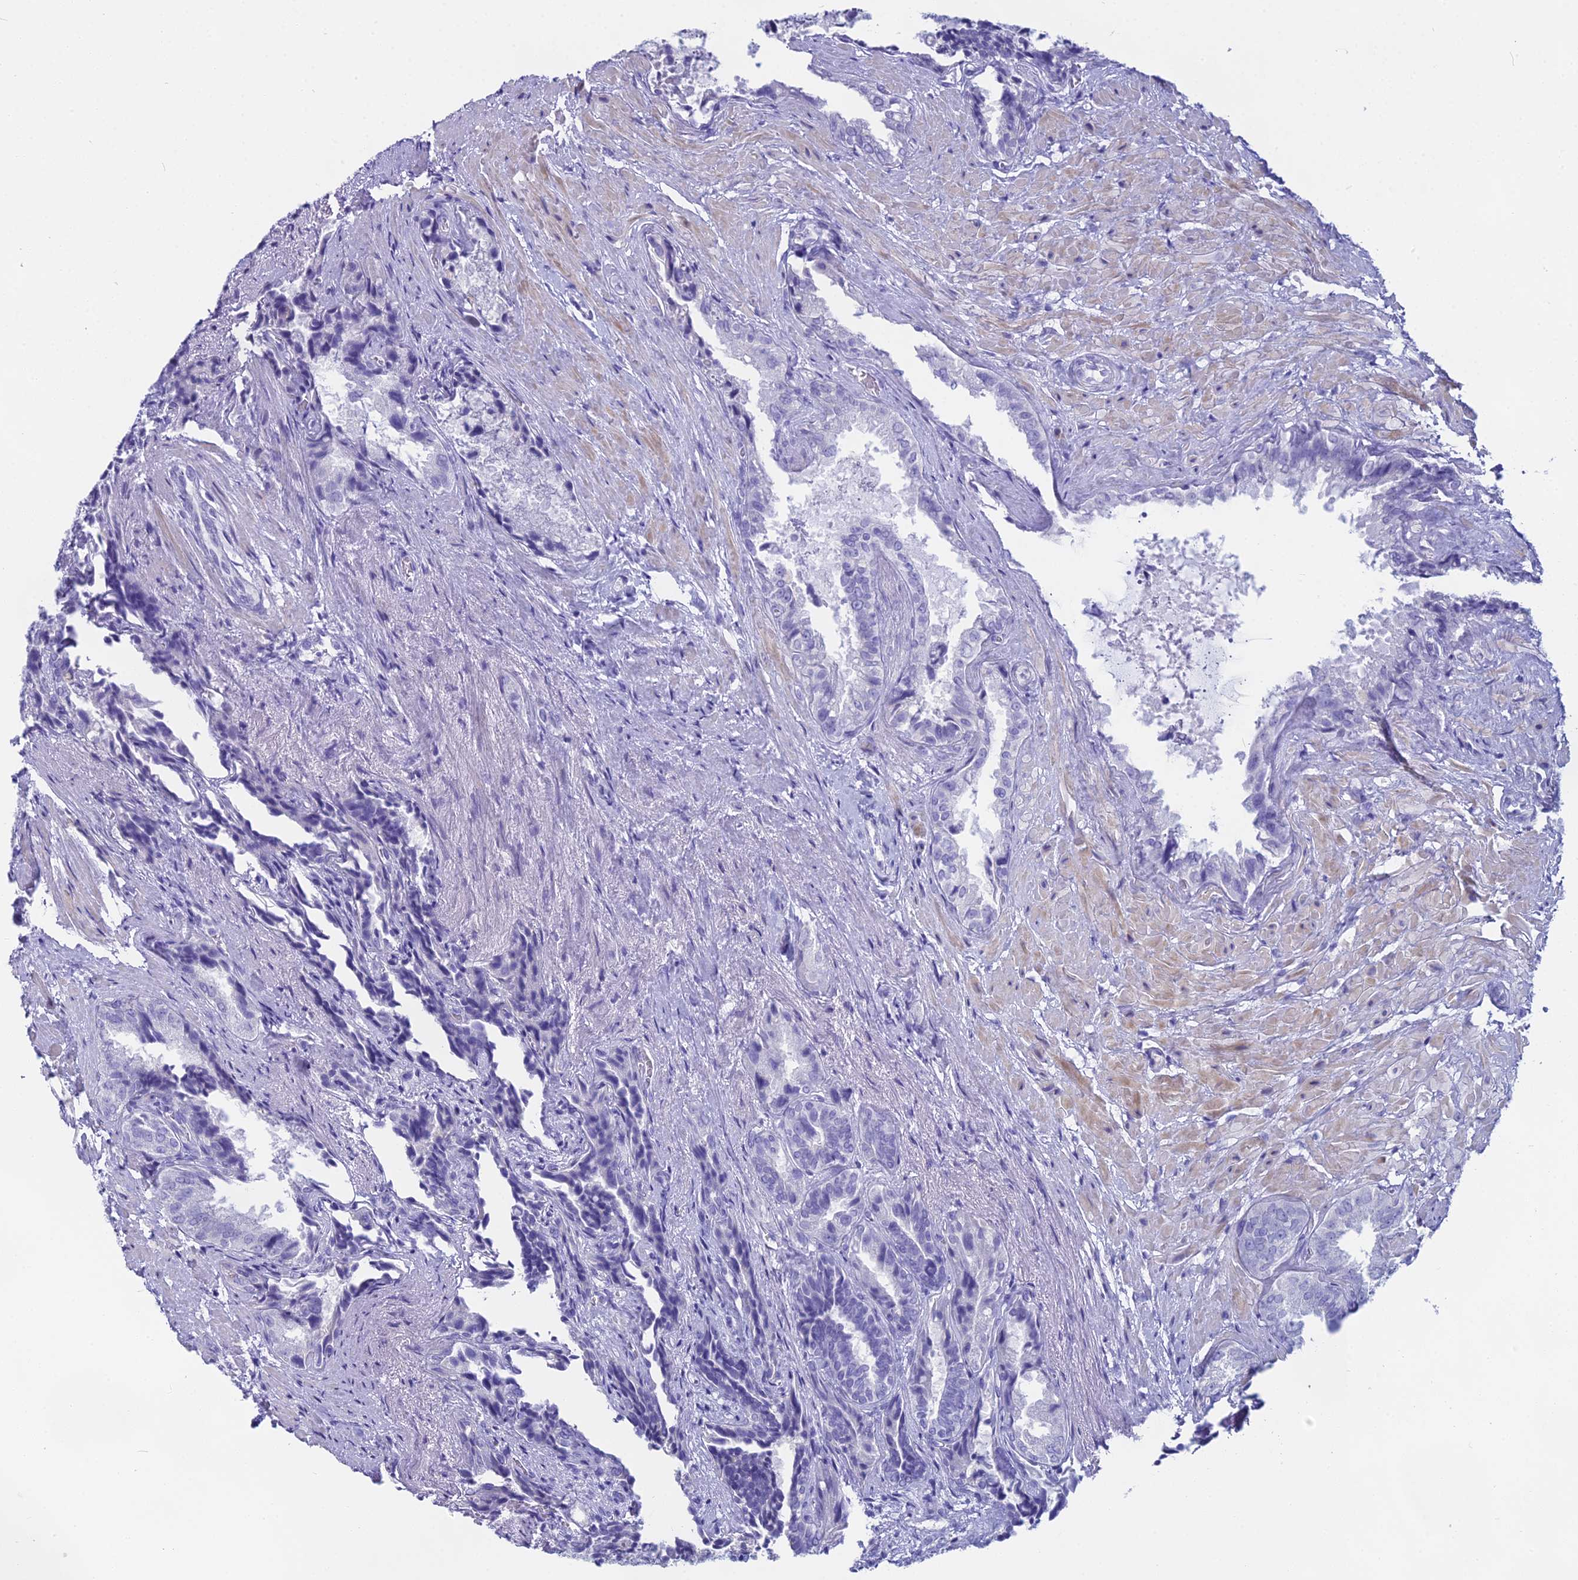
{"staining": {"intensity": "negative", "quantity": "none", "location": "none"}, "tissue": "seminal vesicle", "cell_type": "Glandular cells", "image_type": "normal", "snomed": [{"axis": "morphology", "description": "Normal tissue, NOS"}, {"axis": "topography", "description": "Seminal veicle"}, {"axis": "topography", "description": "Peripheral nerve tissue"}], "caption": "Photomicrograph shows no protein staining in glandular cells of unremarkable seminal vesicle. (Immunohistochemistry, brightfield microscopy, high magnification).", "gene": "UNC80", "patient": {"sex": "male", "age": 63}}